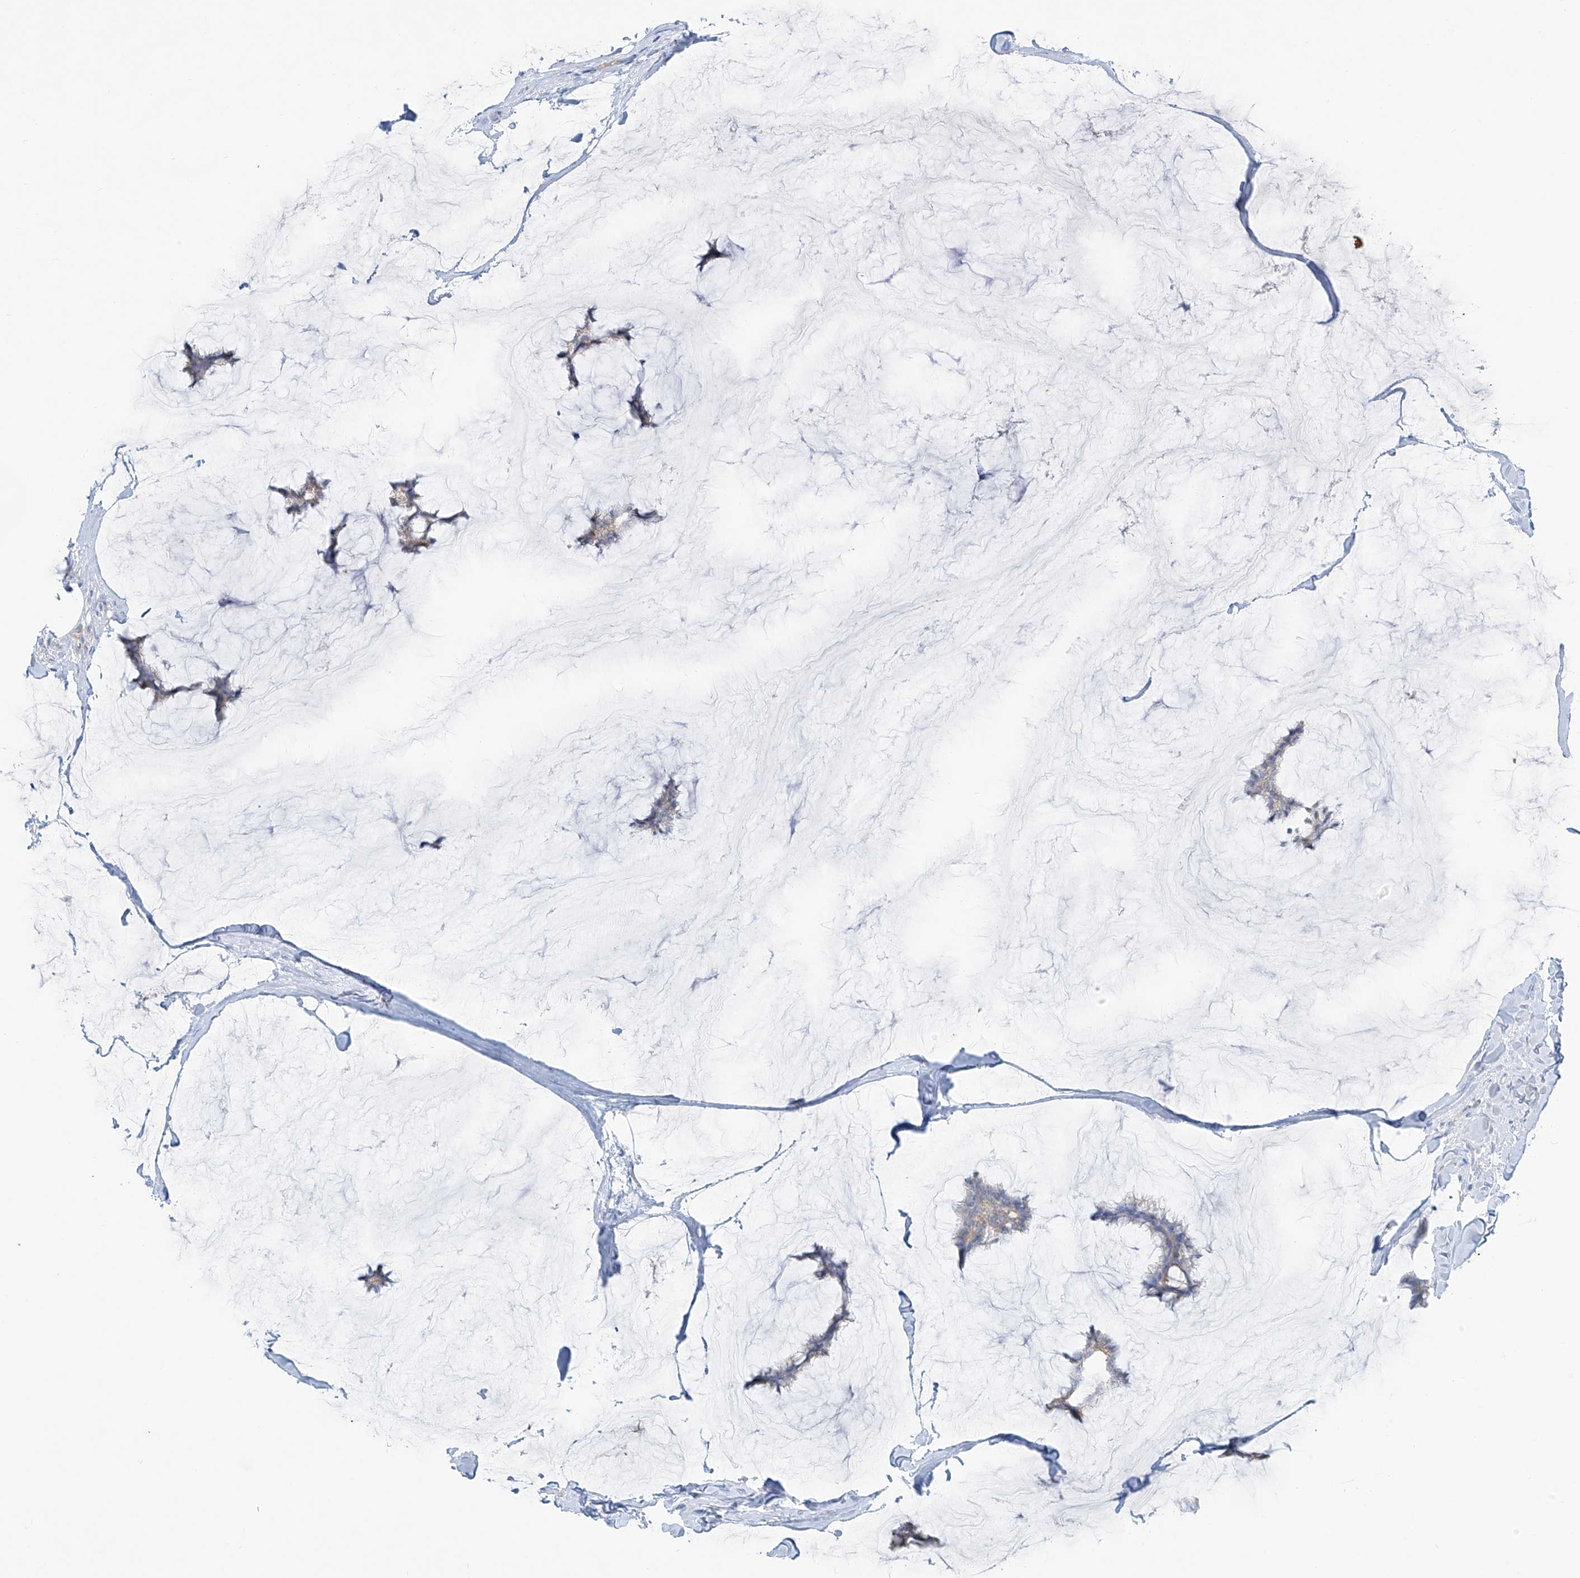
{"staining": {"intensity": "negative", "quantity": "none", "location": "none"}, "tissue": "breast cancer", "cell_type": "Tumor cells", "image_type": "cancer", "snomed": [{"axis": "morphology", "description": "Duct carcinoma"}, {"axis": "topography", "description": "Breast"}], "caption": "DAB immunohistochemical staining of human breast cancer (invasive ductal carcinoma) demonstrates no significant expression in tumor cells.", "gene": "VAMP5", "patient": {"sex": "female", "age": 93}}